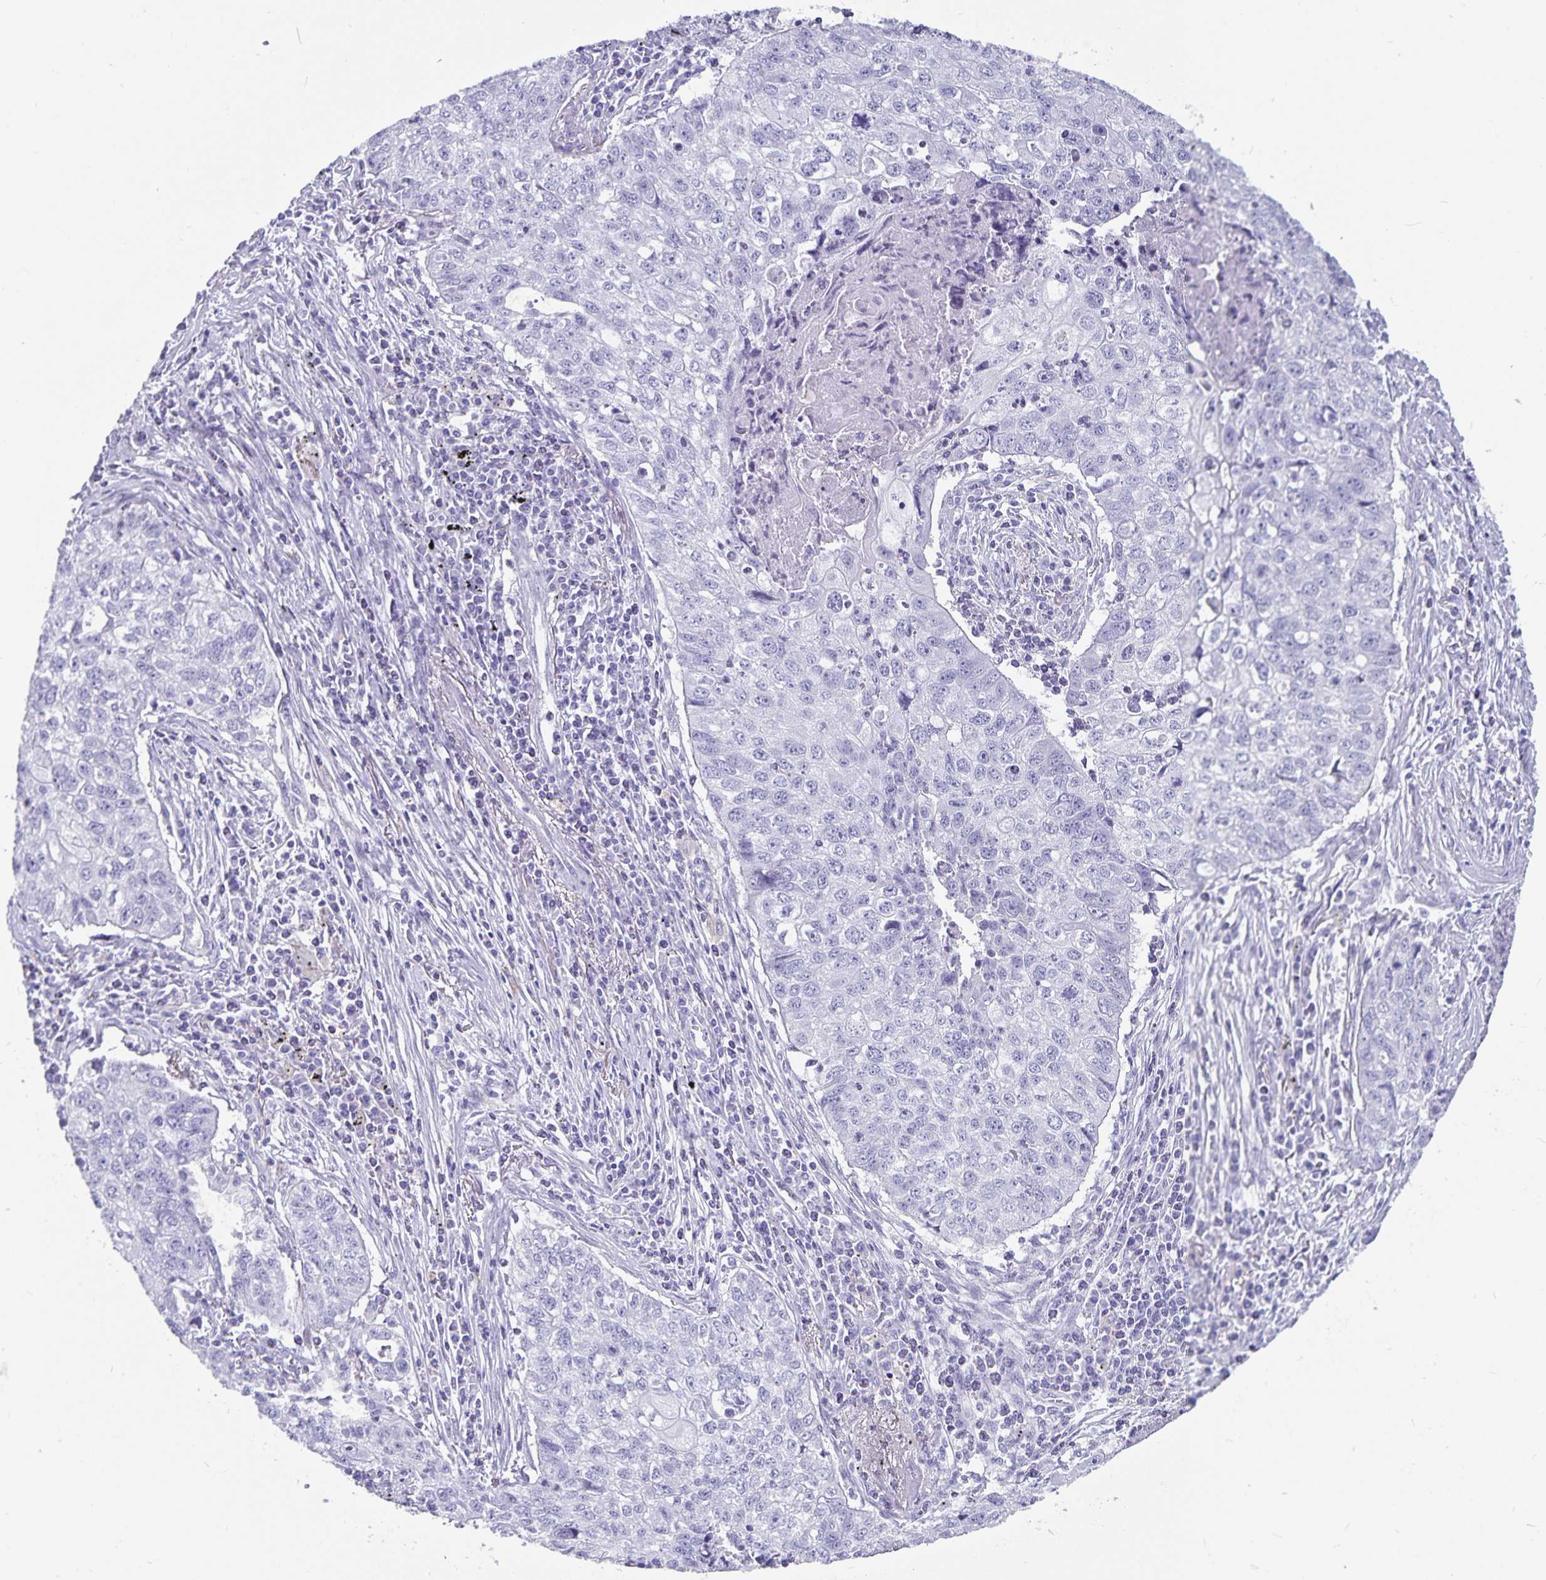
{"staining": {"intensity": "negative", "quantity": "none", "location": "none"}, "tissue": "lung cancer", "cell_type": "Tumor cells", "image_type": "cancer", "snomed": [{"axis": "morphology", "description": "Normal morphology"}, {"axis": "morphology", "description": "Aneuploidy"}, {"axis": "morphology", "description": "Squamous cell carcinoma, NOS"}, {"axis": "topography", "description": "Lymph node"}, {"axis": "topography", "description": "Lung"}], "caption": "Histopathology image shows no significant protein positivity in tumor cells of aneuploidy (lung).", "gene": "PLAC1", "patient": {"sex": "female", "age": 76}}